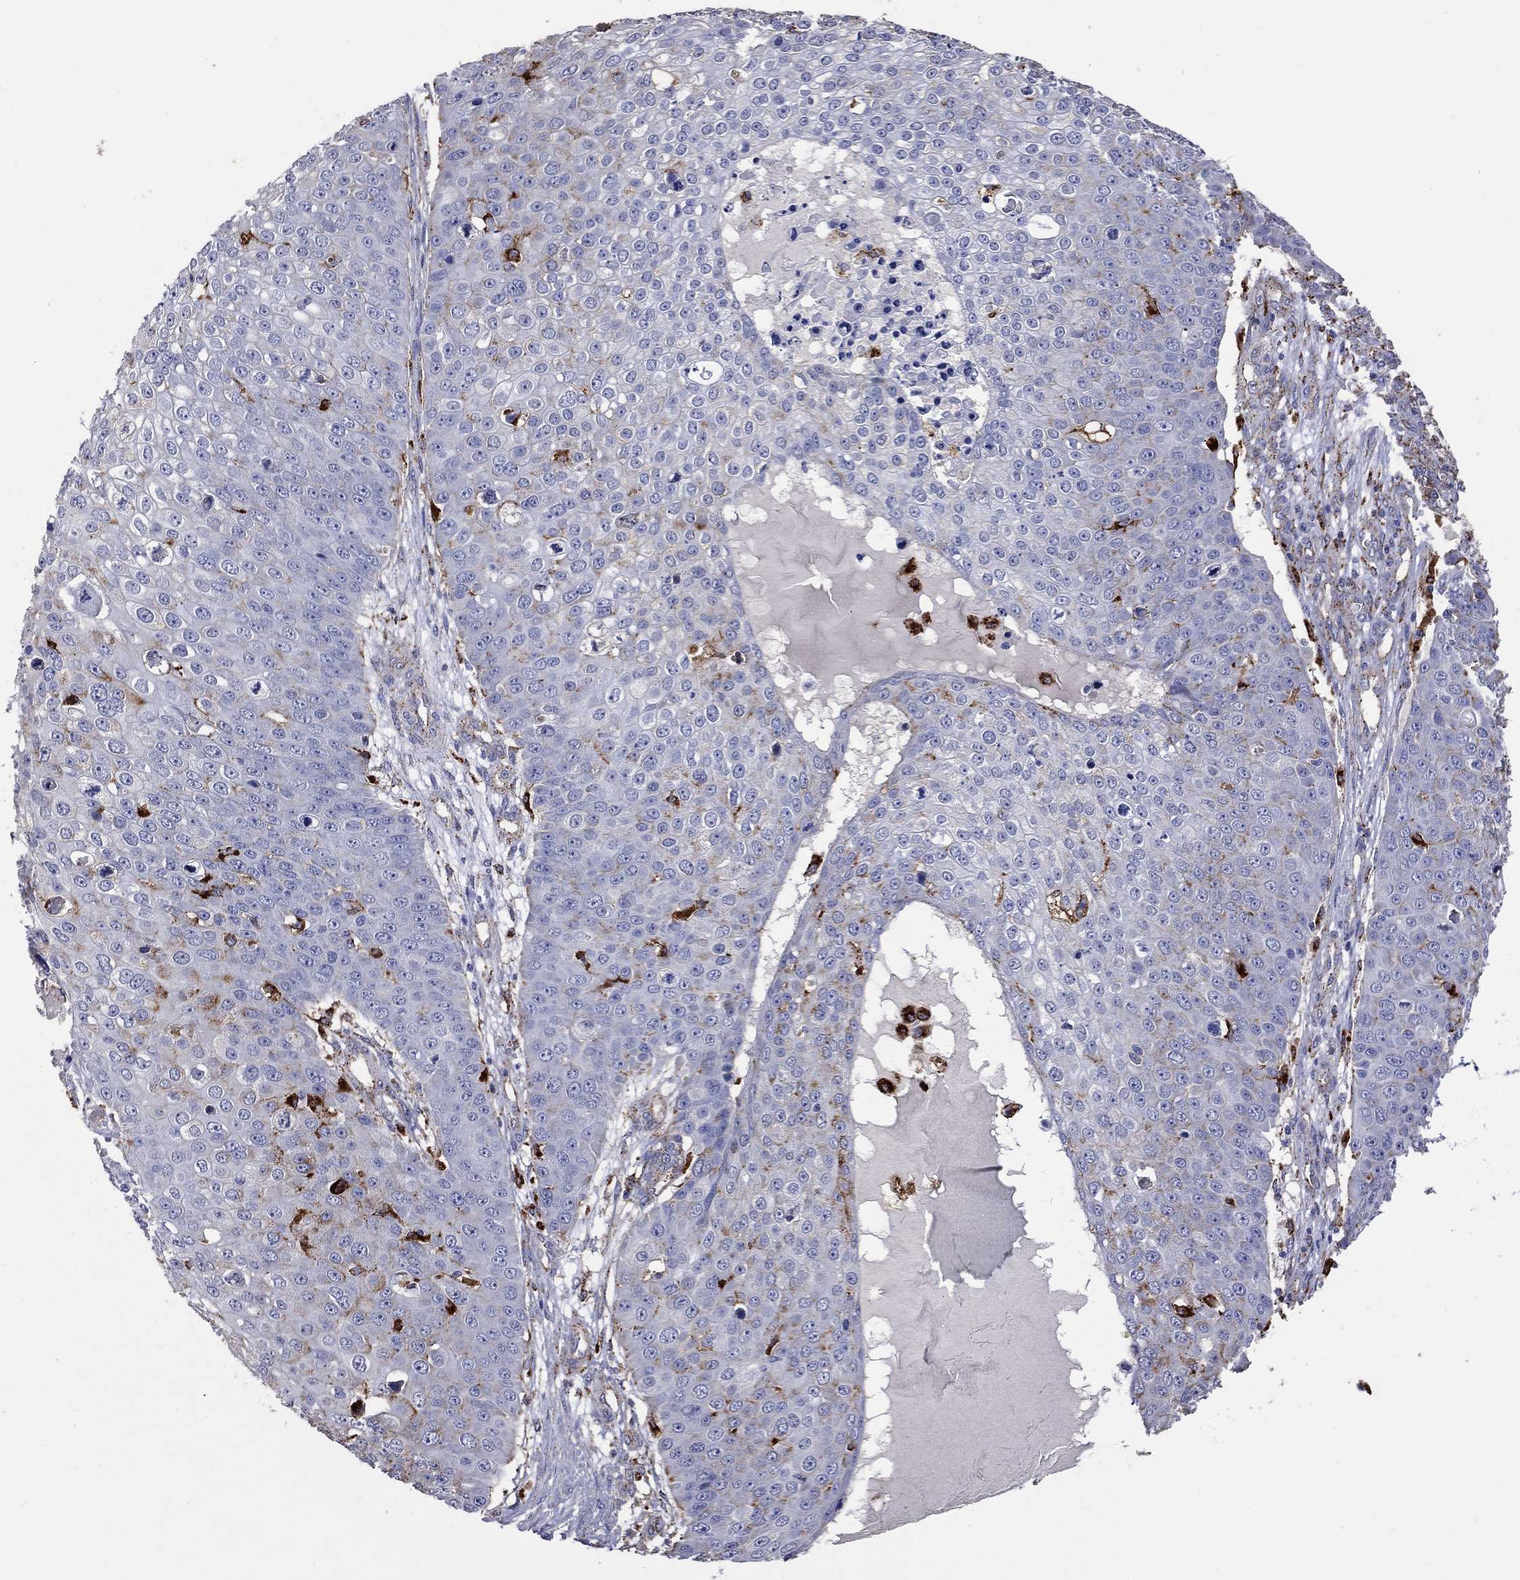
{"staining": {"intensity": "negative", "quantity": "none", "location": "none"}, "tissue": "skin cancer", "cell_type": "Tumor cells", "image_type": "cancer", "snomed": [{"axis": "morphology", "description": "Squamous cell carcinoma, NOS"}, {"axis": "topography", "description": "Skin"}], "caption": "This is a micrograph of immunohistochemistry staining of skin cancer (squamous cell carcinoma), which shows no staining in tumor cells. (DAB (3,3'-diaminobenzidine) immunohistochemistry (IHC) with hematoxylin counter stain).", "gene": "CTSB", "patient": {"sex": "male", "age": 71}}